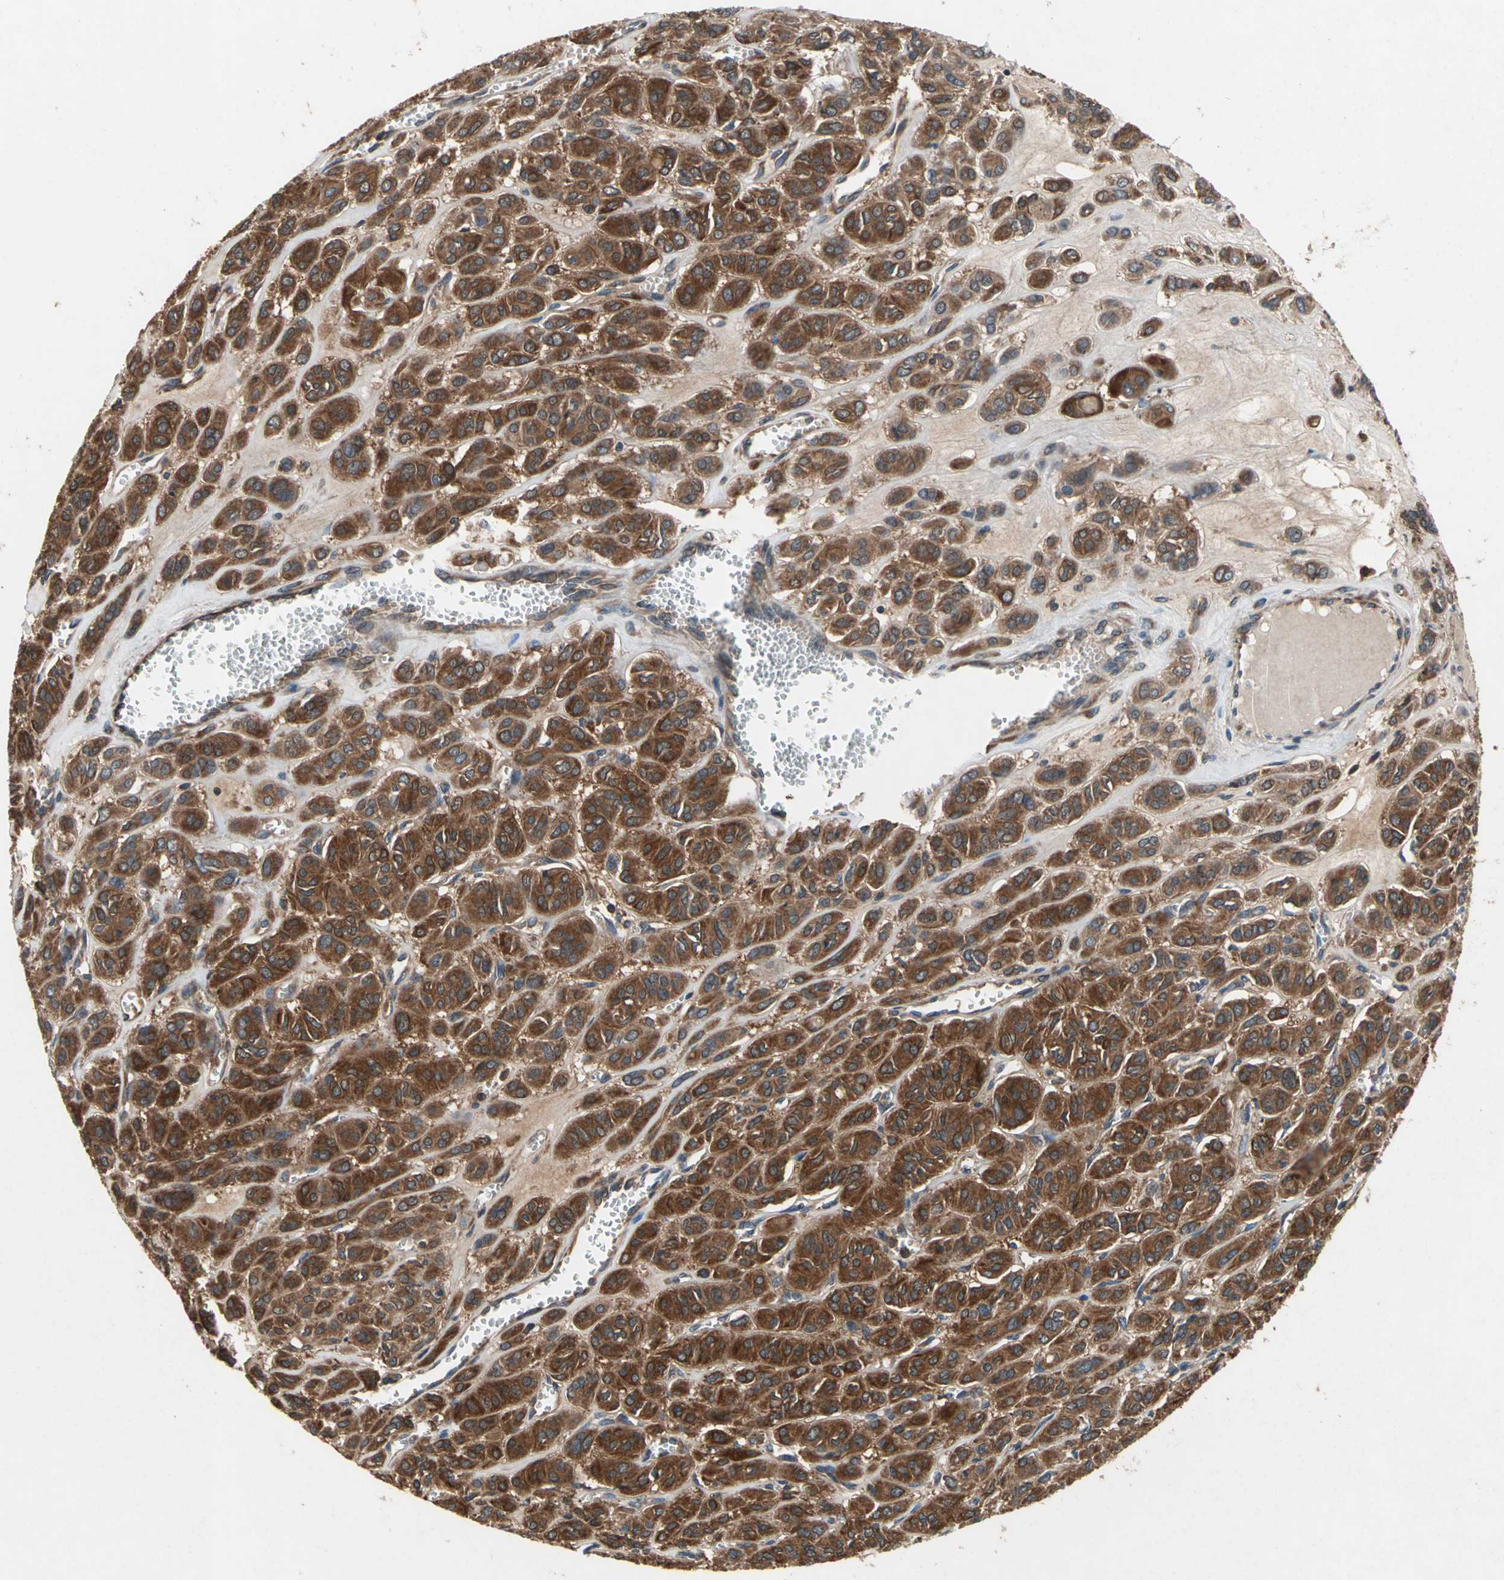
{"staining": {"intensity": "strong", "quantity": ">75%", "location": "cytoplasmic/membranous"}, "tissue": "thyroid cancer", "cell_type": "Tumor cells", "image_type": "cancer", "snomed": [{"axis": "morphology", "description": "Follicular adenoma carcinoma, NOS"}, {"axis": "topography", "description": "Thyroid gland"}], "caption": "Human follicular adenoma carcinoma (thyroid) stained with a brown dye shows strong cytoplasmic/membranous positive expression in about >75% of tumor cells.", "gene": "CAPN1", "patient": {"sex": "female", "age": 71}}